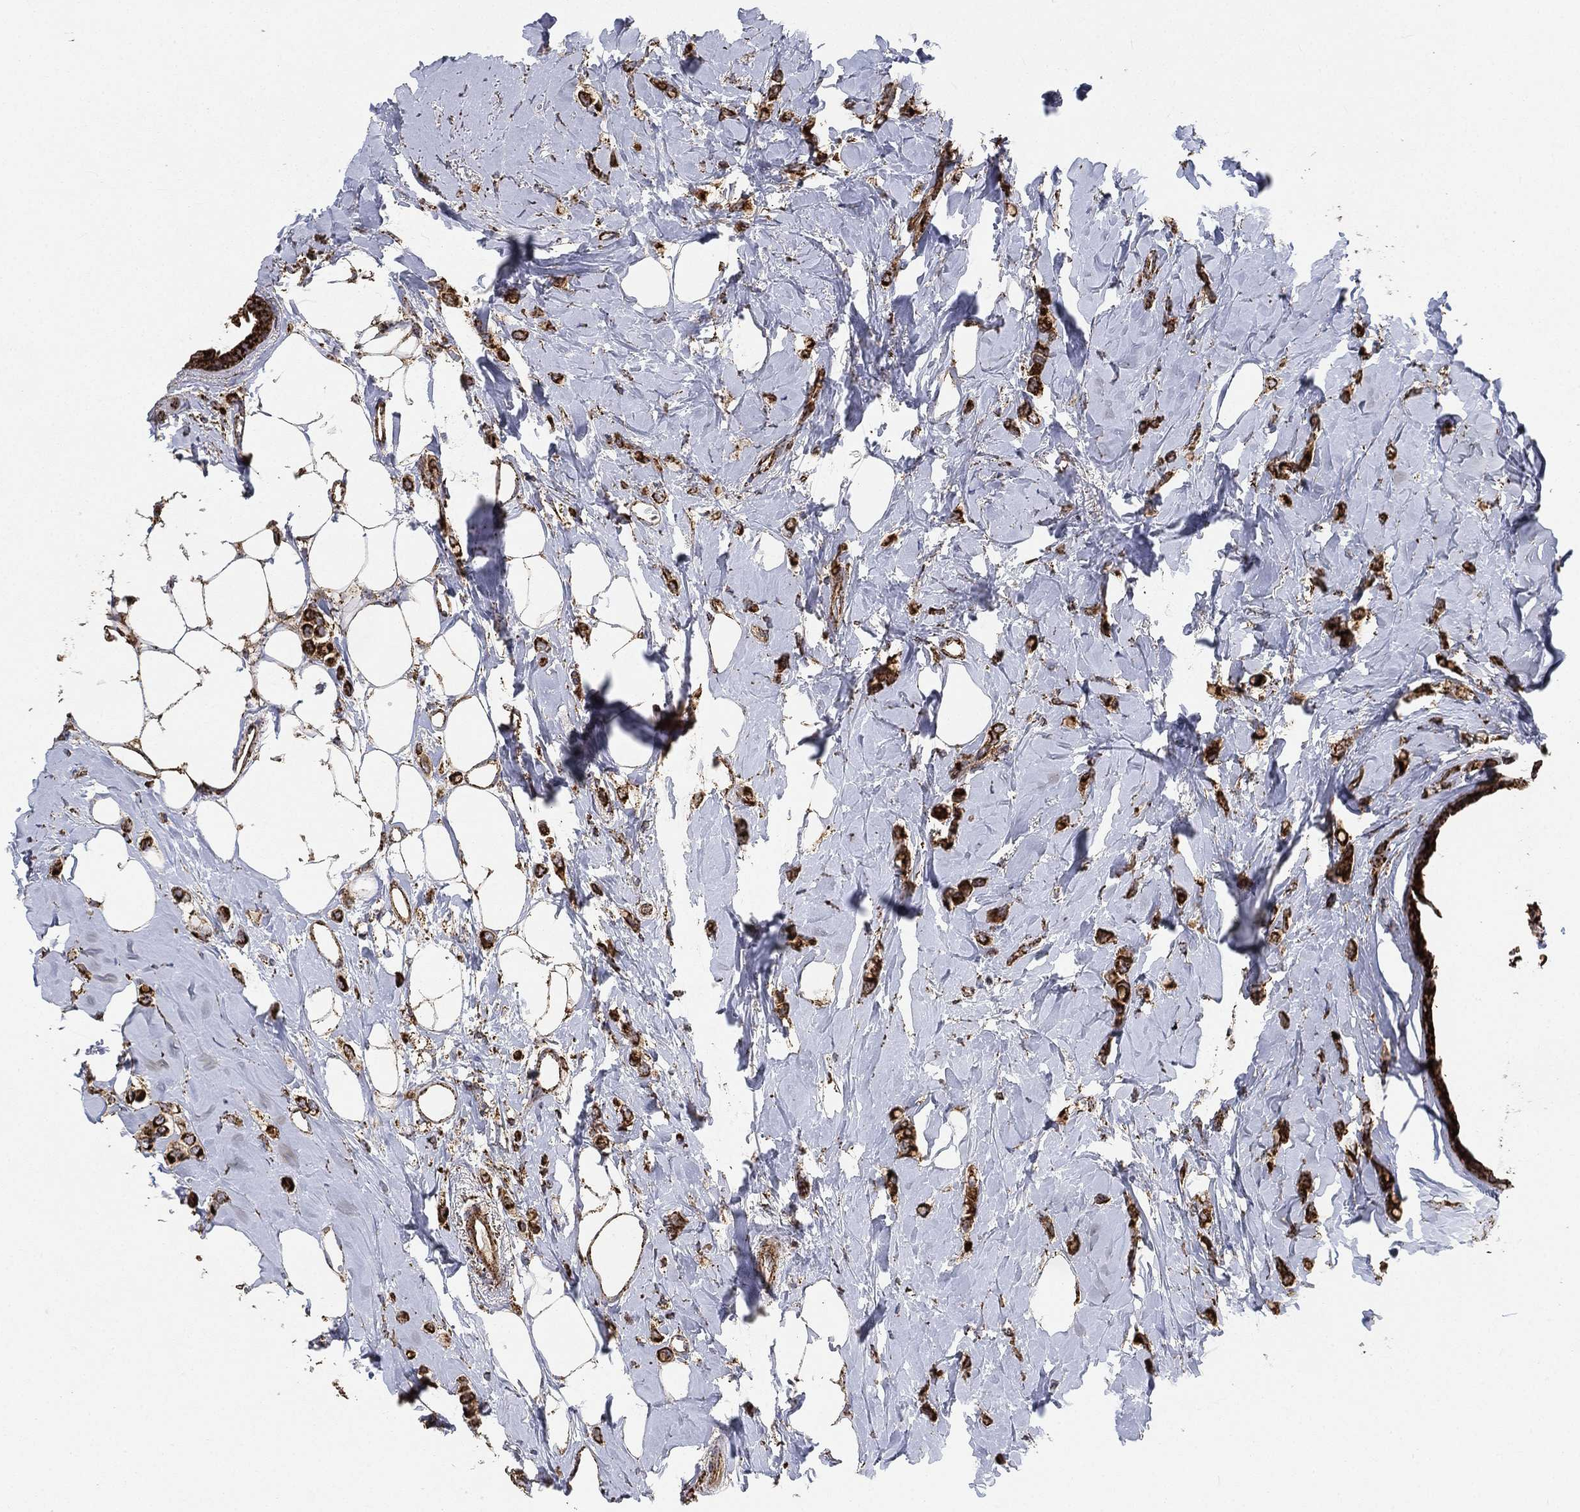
{"staining": {"intensity": "strong", "quantity": ">75%", "location": "cytoplasmic/membranous"}, "tissue": "breast cancer", "cell_type": "Tumor cells", "image_type": "cancer", "snomed": [{"axis": "morphology", "description": "Lobular carcinoma"}, {"axis": "topography", "description": "Breast"}], "caption": "This photomicrograph demonstrates IHC staining of human breast lobular carcinoma, with high strong cytoplasmic/membranous staining in approximately >75% of tumor cells.", "gene": "SLC38A7", "patient": {"sex": "female", "age": 66}}